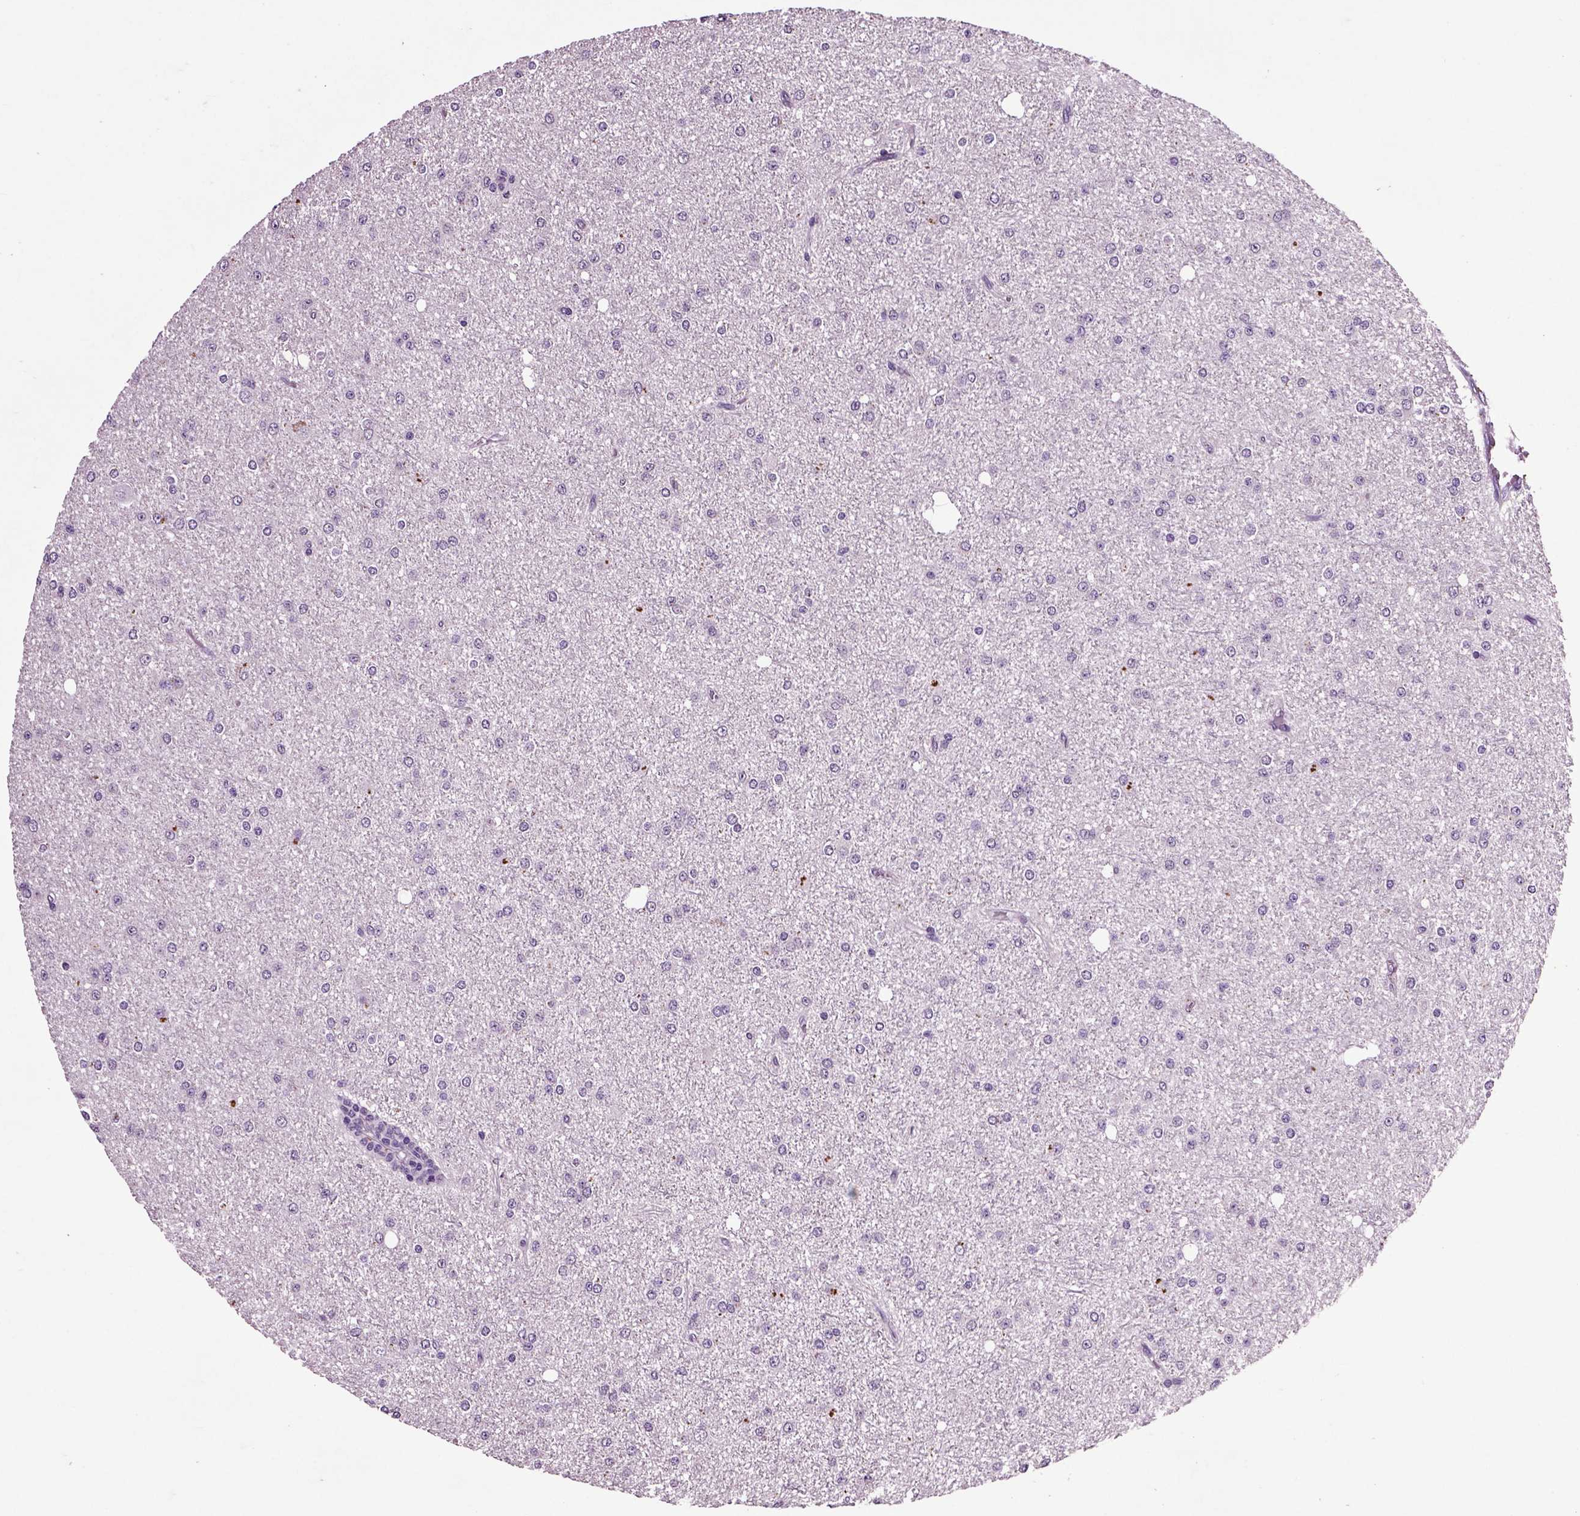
{"staining": {"intensity": "negative", "quantity": "none", "location": "none"}, "tissue": "glioma", "cell_type": "Tumor cells", "image_type": "cancer", "snomed": [{"axis": "morphology", "description": "Glioma, malignant, Low grade"}, {"axis": "topography", "description": "Brain"}], "caption": "There is no significant expression in tumor cells of glioma. The staining is performed using DAB (3,3'-diaminobenzidine) brown chromogen with nuclei counter-stained in using hematoxylin.", "gene": "CRHR1", "patient": {"sex": "male", "age": 27}}